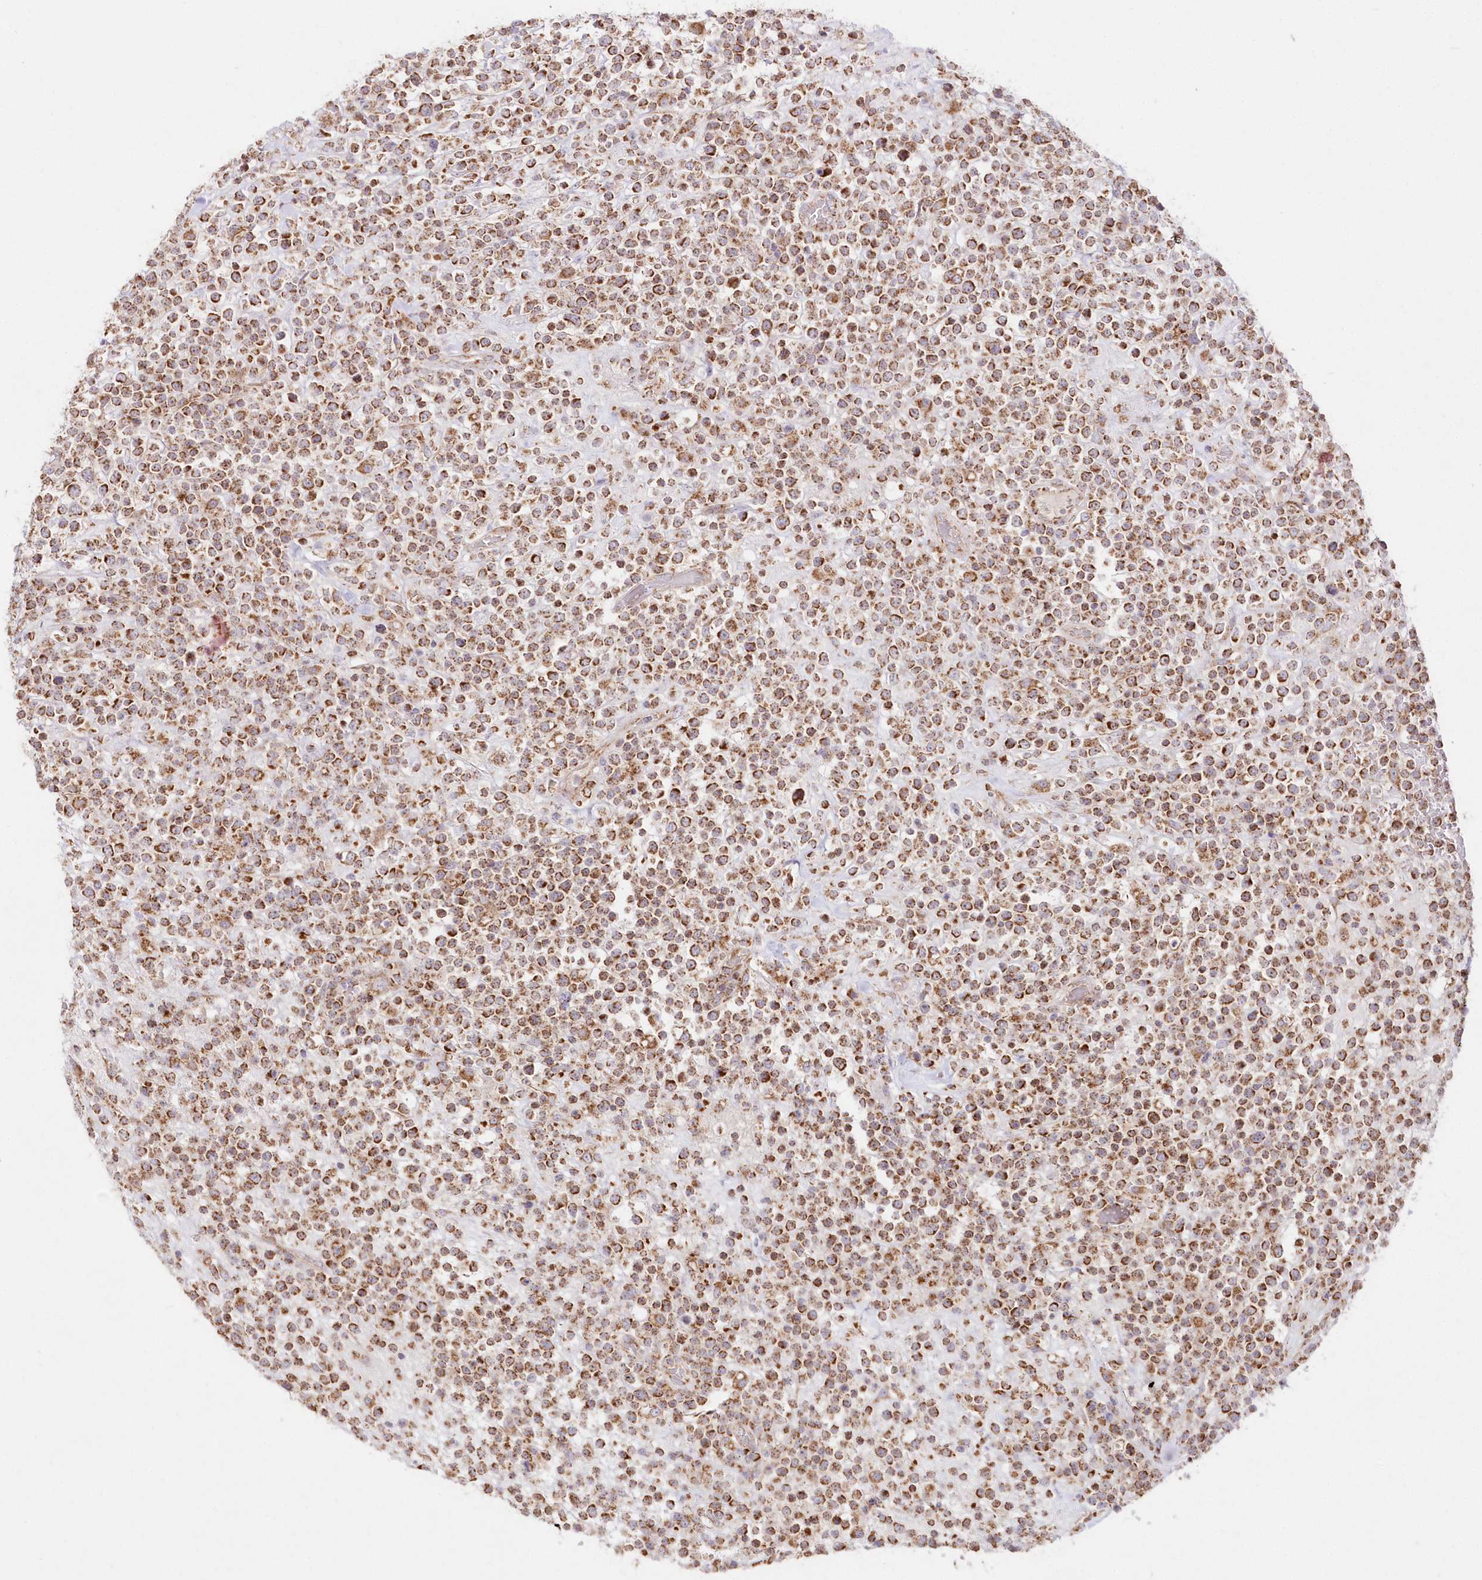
{"staining": {"intensity": "moderate", "quantity": ">75%", "location": "cytoplasmic/membranous"}, "tissue": "lymphoma", "cell_type": "Tumor cells", "image_type": "cancer", "snomed": [{"axis": "morphology", "description": "Malignant lymphoma, non-Hodgkin's type, High grade"}, {"axis": "topography", "description": "Colon"}], "caption": "Immunohistochemistry staining of lymphoma, which exhibits medium levels of moderate cytoplasmic/membranous staining in about >75% of tumor cells indicating moderate cytoplasmic/membranous protein expression. The staining was performed using DAB (brown) for protein detection and nuclei were counterstained in hematoxylin (blue).", "gene": "DNA2", "patient": {"sex": "female", "age": 53}}